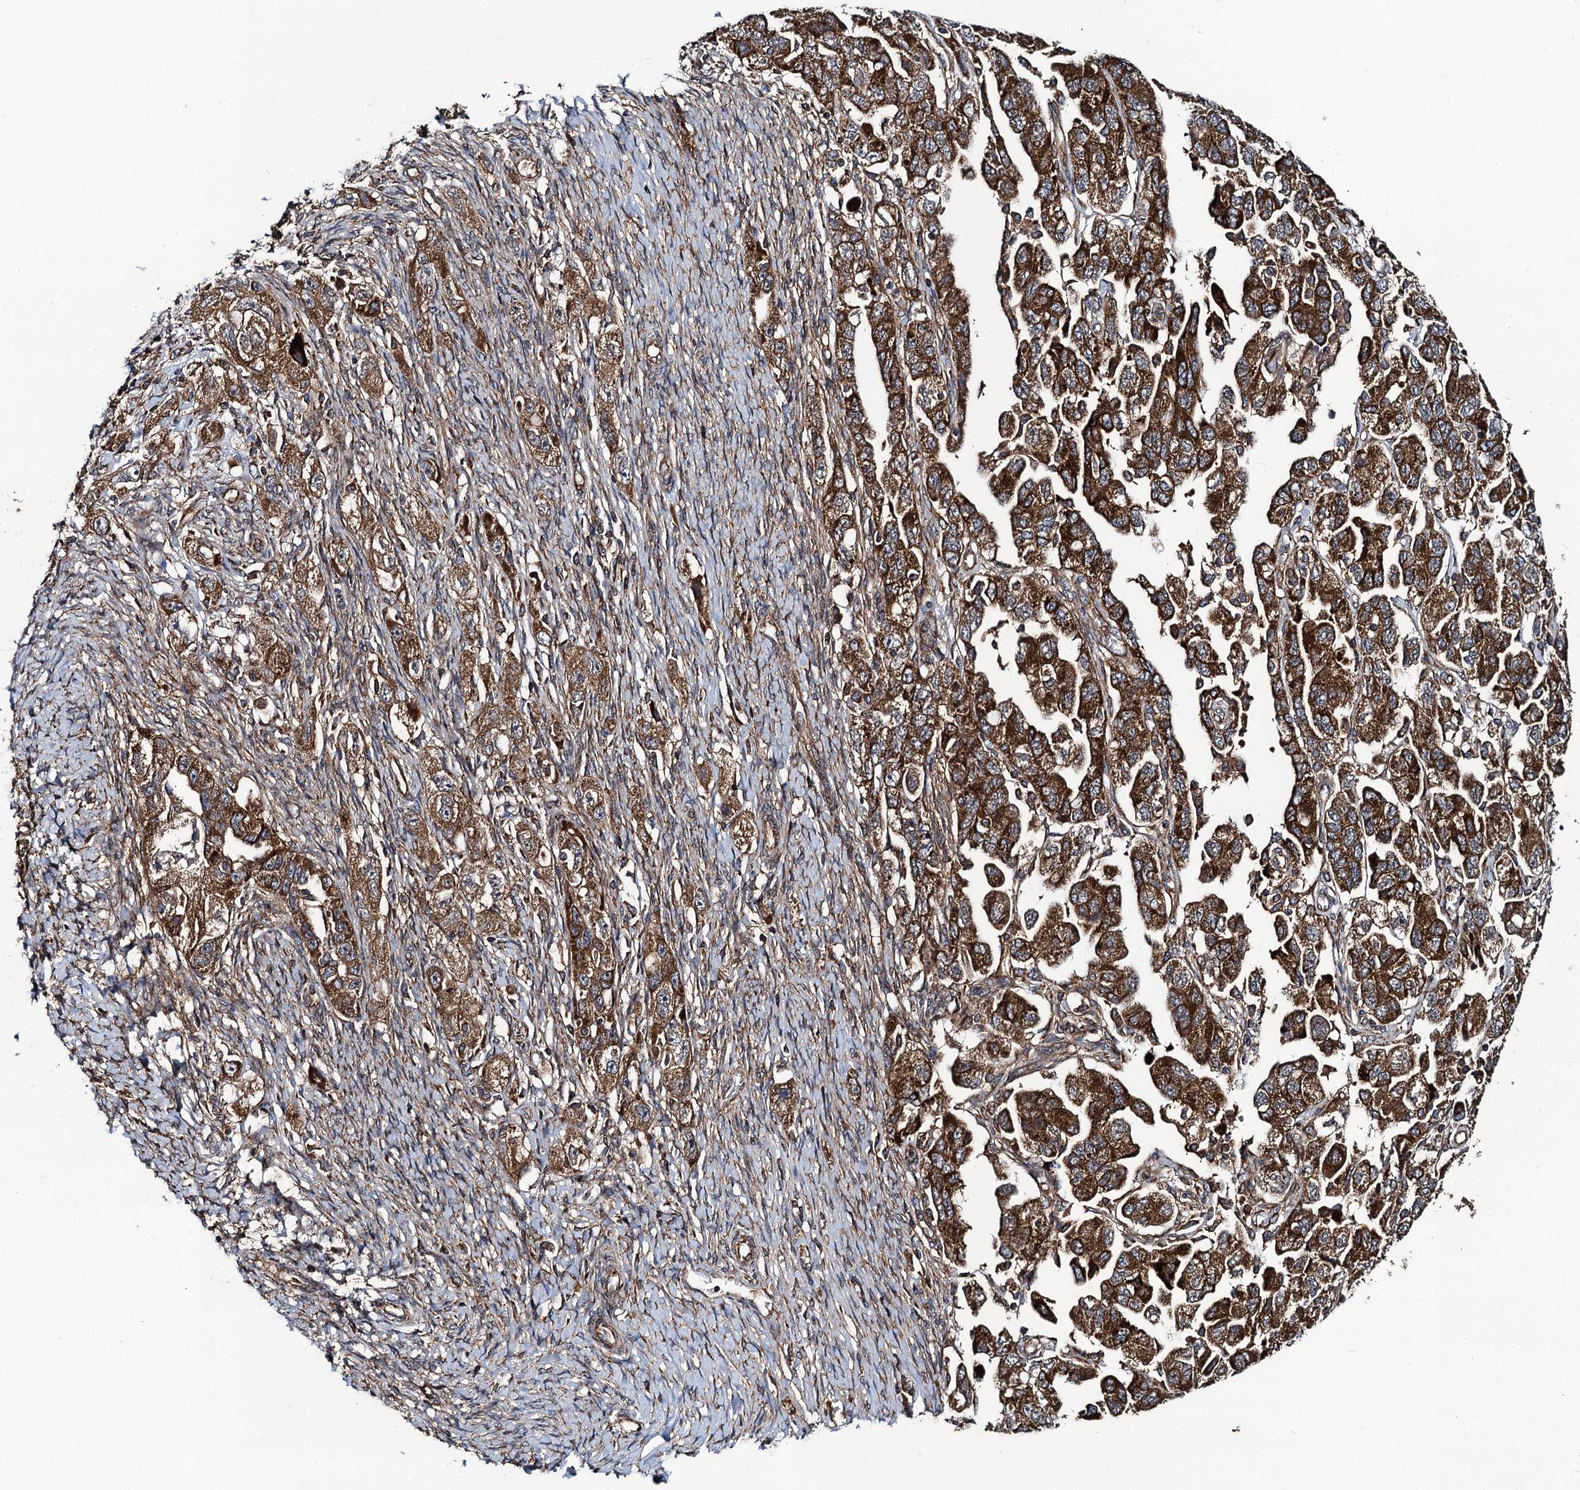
{"staining": {"intensity": "strong", "quantity": ">75%", "location": "cytoplasmic/membranous"}, "tissue": "ovarian cancer", "cell_type": "Tumor cells", "image_type": "cancer", "snomed": [{"axis": "morphology", "description": "Carcinoma, NOS"}, {"axis": "morphology", "description": "Cystadenocarcinoma, serous, NOS"}, {"axis": "topography", "description": "Ovary"}], "caption": "Immunohistochemical staining of ovarian cancer (serous cystadenocarcinoma) displays strong cytoplasmic/membranous protein positivity in approximately >75% of tumor cells.", "gene": "NEK1", "patient": {"sex": "female", "age": 69}}